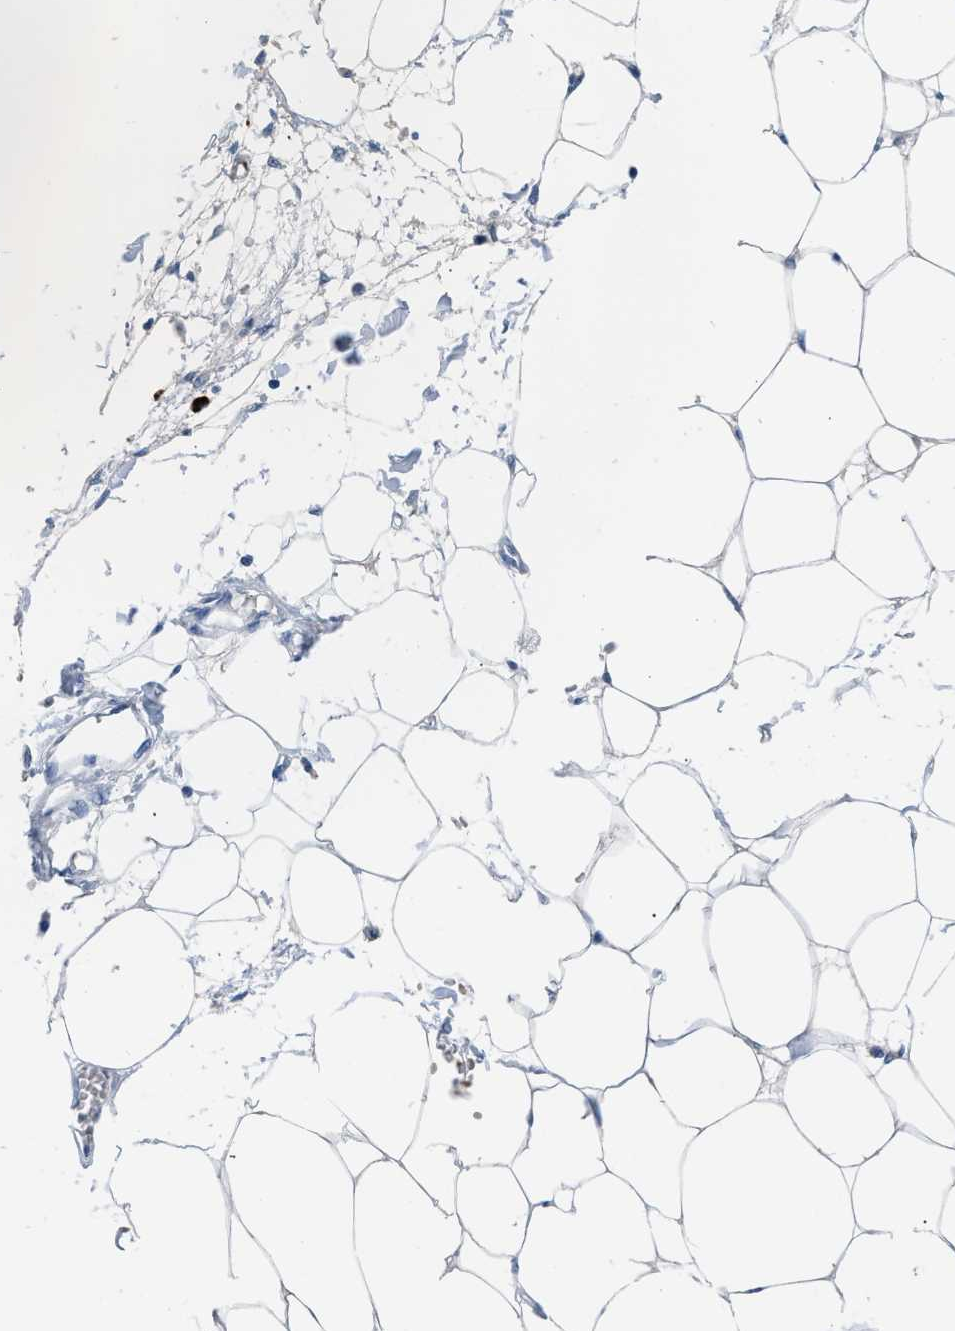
{"staining": {"intensity": "negative", "quantity": "none", "location": "none"}, "tissue": "adipose tissue", "cell_type": "Adipocytes", "image_type": "normal", "snomed": [{"axis": "morphology", "description": "Normal tissue, NOS"}, {"axis": "morphology", "description": "Adenocarcinoma, NOS"}, {"axis": "topography", "description": "Colon"}, {"axis": "topography", "description": "Peripheral nerve tissue"}], "caption": "Immunohistochemistry (IHC) of benign human adipose tissue displays no expression in adipocytes. Nuclei are stained in blue.", "gene": "FGF18", "patient": {"sex": "male", "age": 14}}